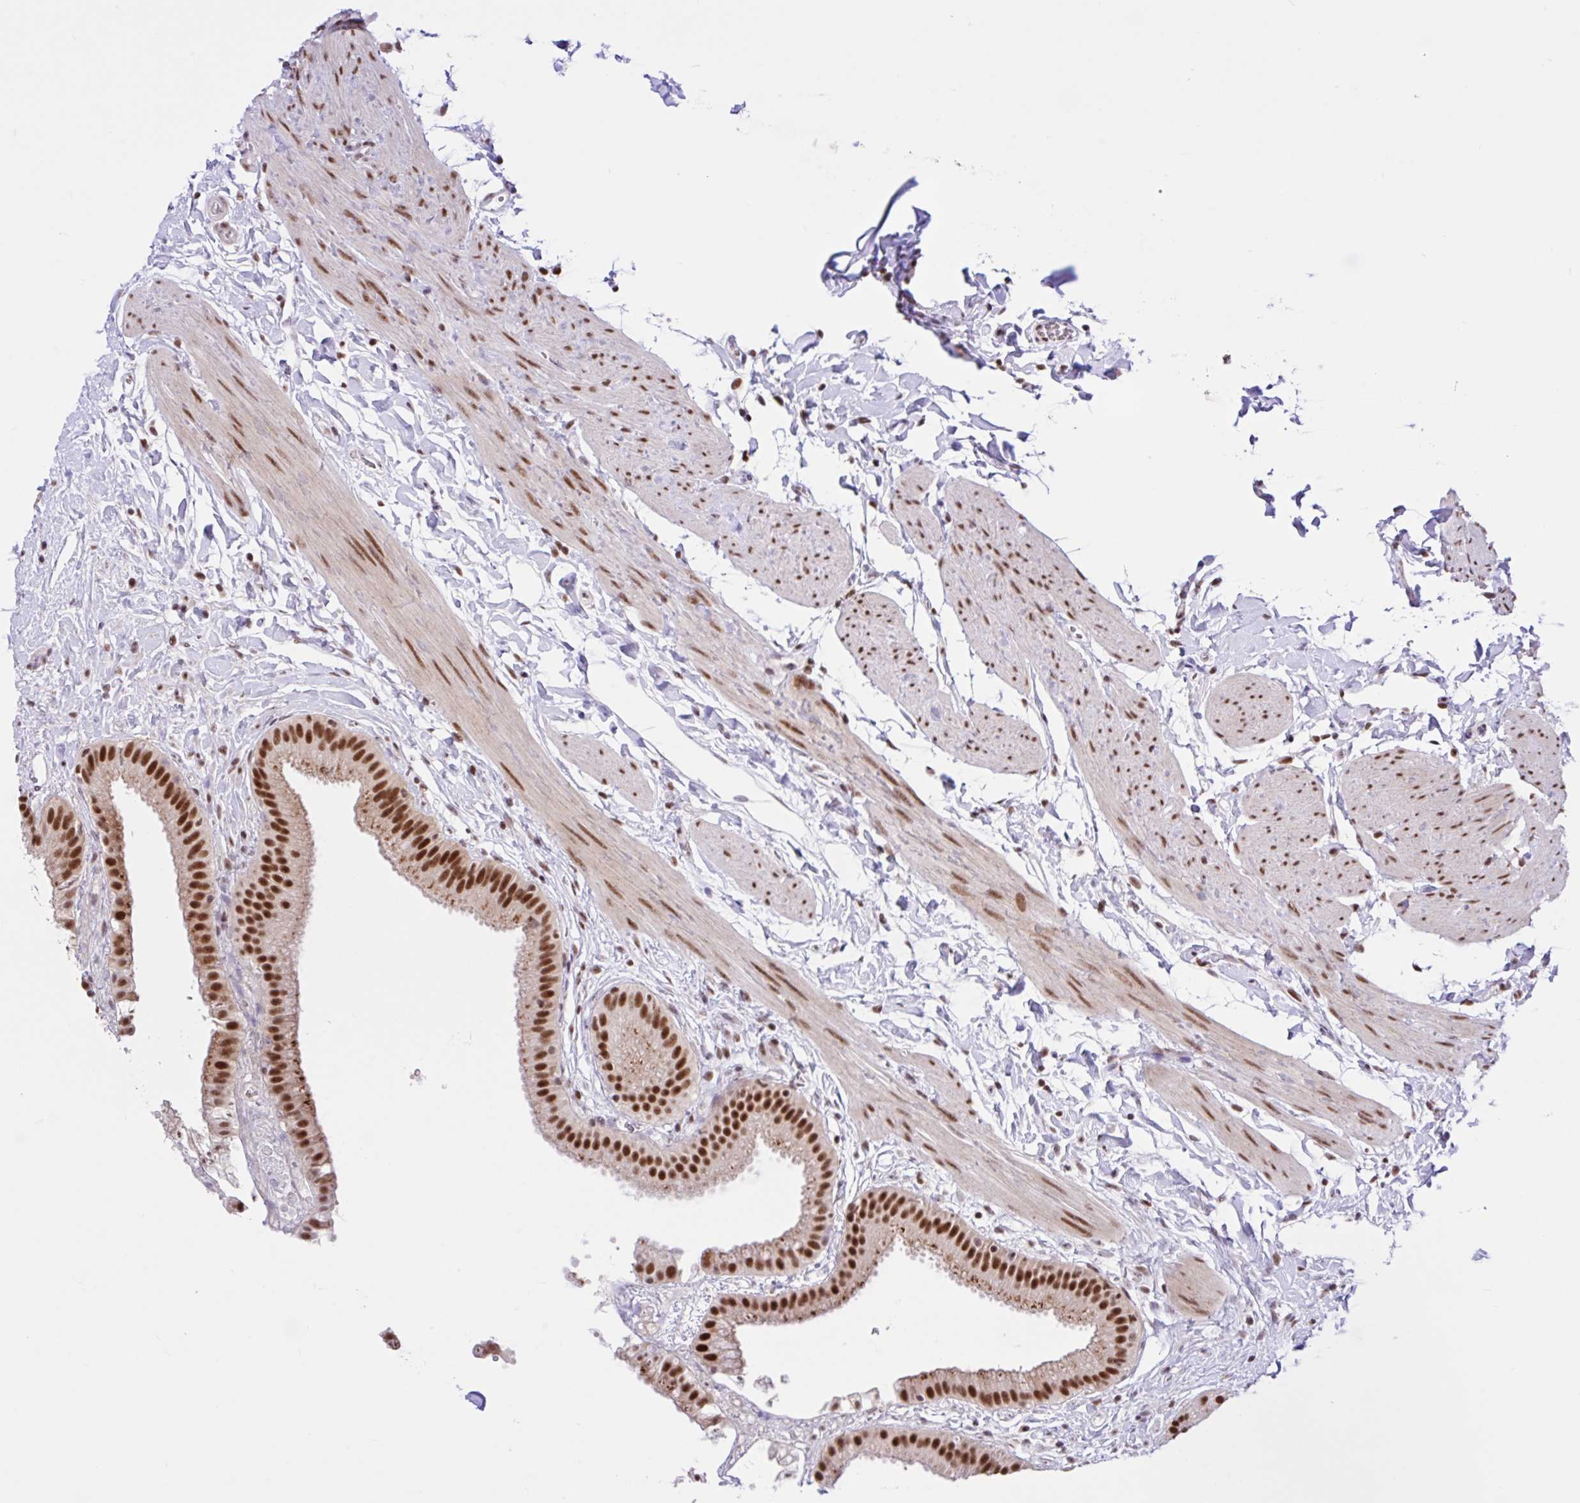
{"staining": {"intensity": "strong", "quantity": ">75%", "location": "cytoplasmic/membranous,nuclear"}, "tissue": "gallbladder", "cell_type": "Glandular cells", "image_type": "normal", "snomed": [{"axis": "morphology", "description": "Normal tissue, NOS"}, {"axis": "topography", "description": "Gallbladder"}], "caption": "Protein staining shows strong cytoplasmic/membranous,nuclear positivity in approximately >75% of glandular cells in normal gallbladder. (Stains: DAB in brown, nuclei in blue, Microscopy: brightfield microscopy at high magnification).", "gene": "CCDC12", "patient": {"sex": "female", "age": 63}}